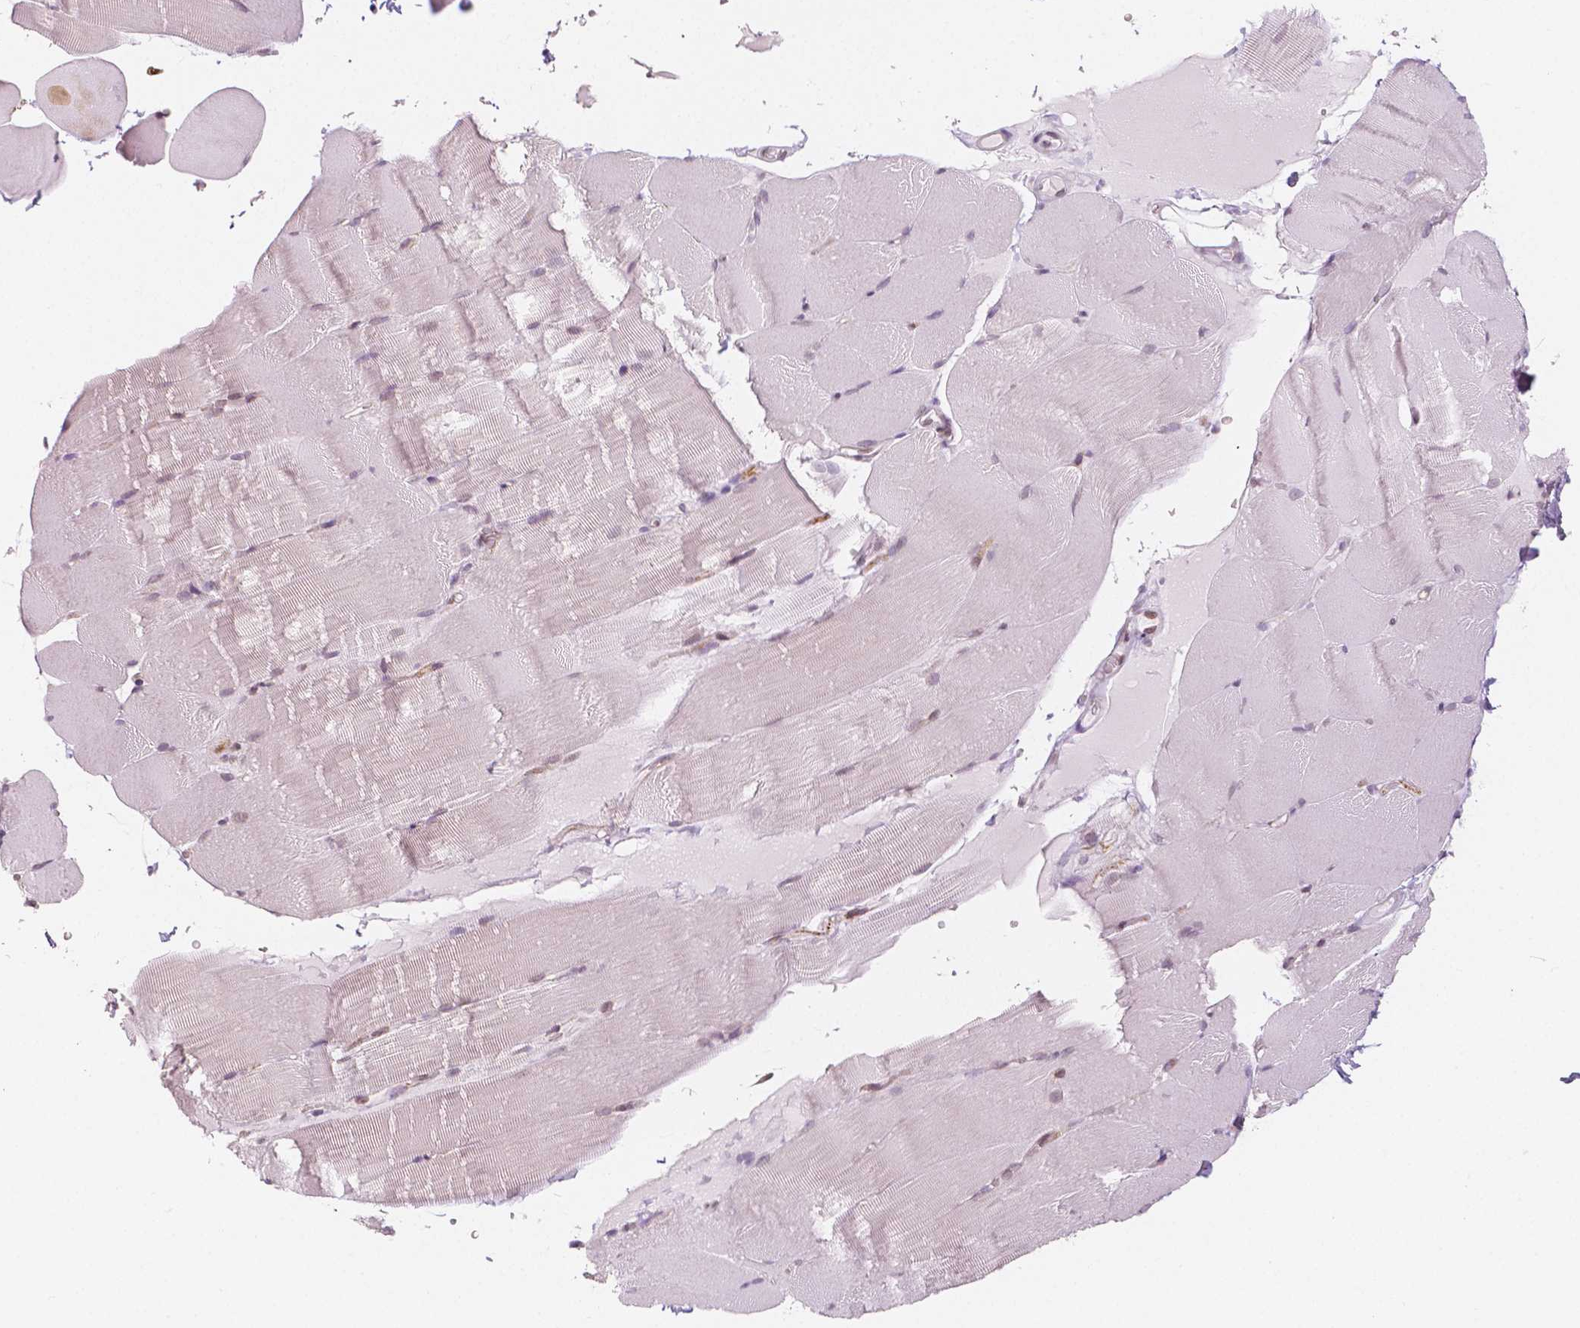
{"staining": {"intensity": "weak", "quantity": "<25%", "location": "nuclear"}, "tissue": "skeletal muscle", "cell_type": "Myocytes", "image_type": "normal", "snomed": [{"axis": "morphology", "description": "Normal tissue, NOS"}, {"axis": "topography", "description": "Skeletal muscle"}], "caption": "A photomicrograph of skeletal muscle stained for a protein shows no brown staining in myocytes. The staining was performed using DAB to visualize the protein expression in brown, while the nuclei were stained in blue with hematoxylin (Magnification: 20x).", "gene": "KDM5B", "patient": {"sex": "female", "age": 37}}